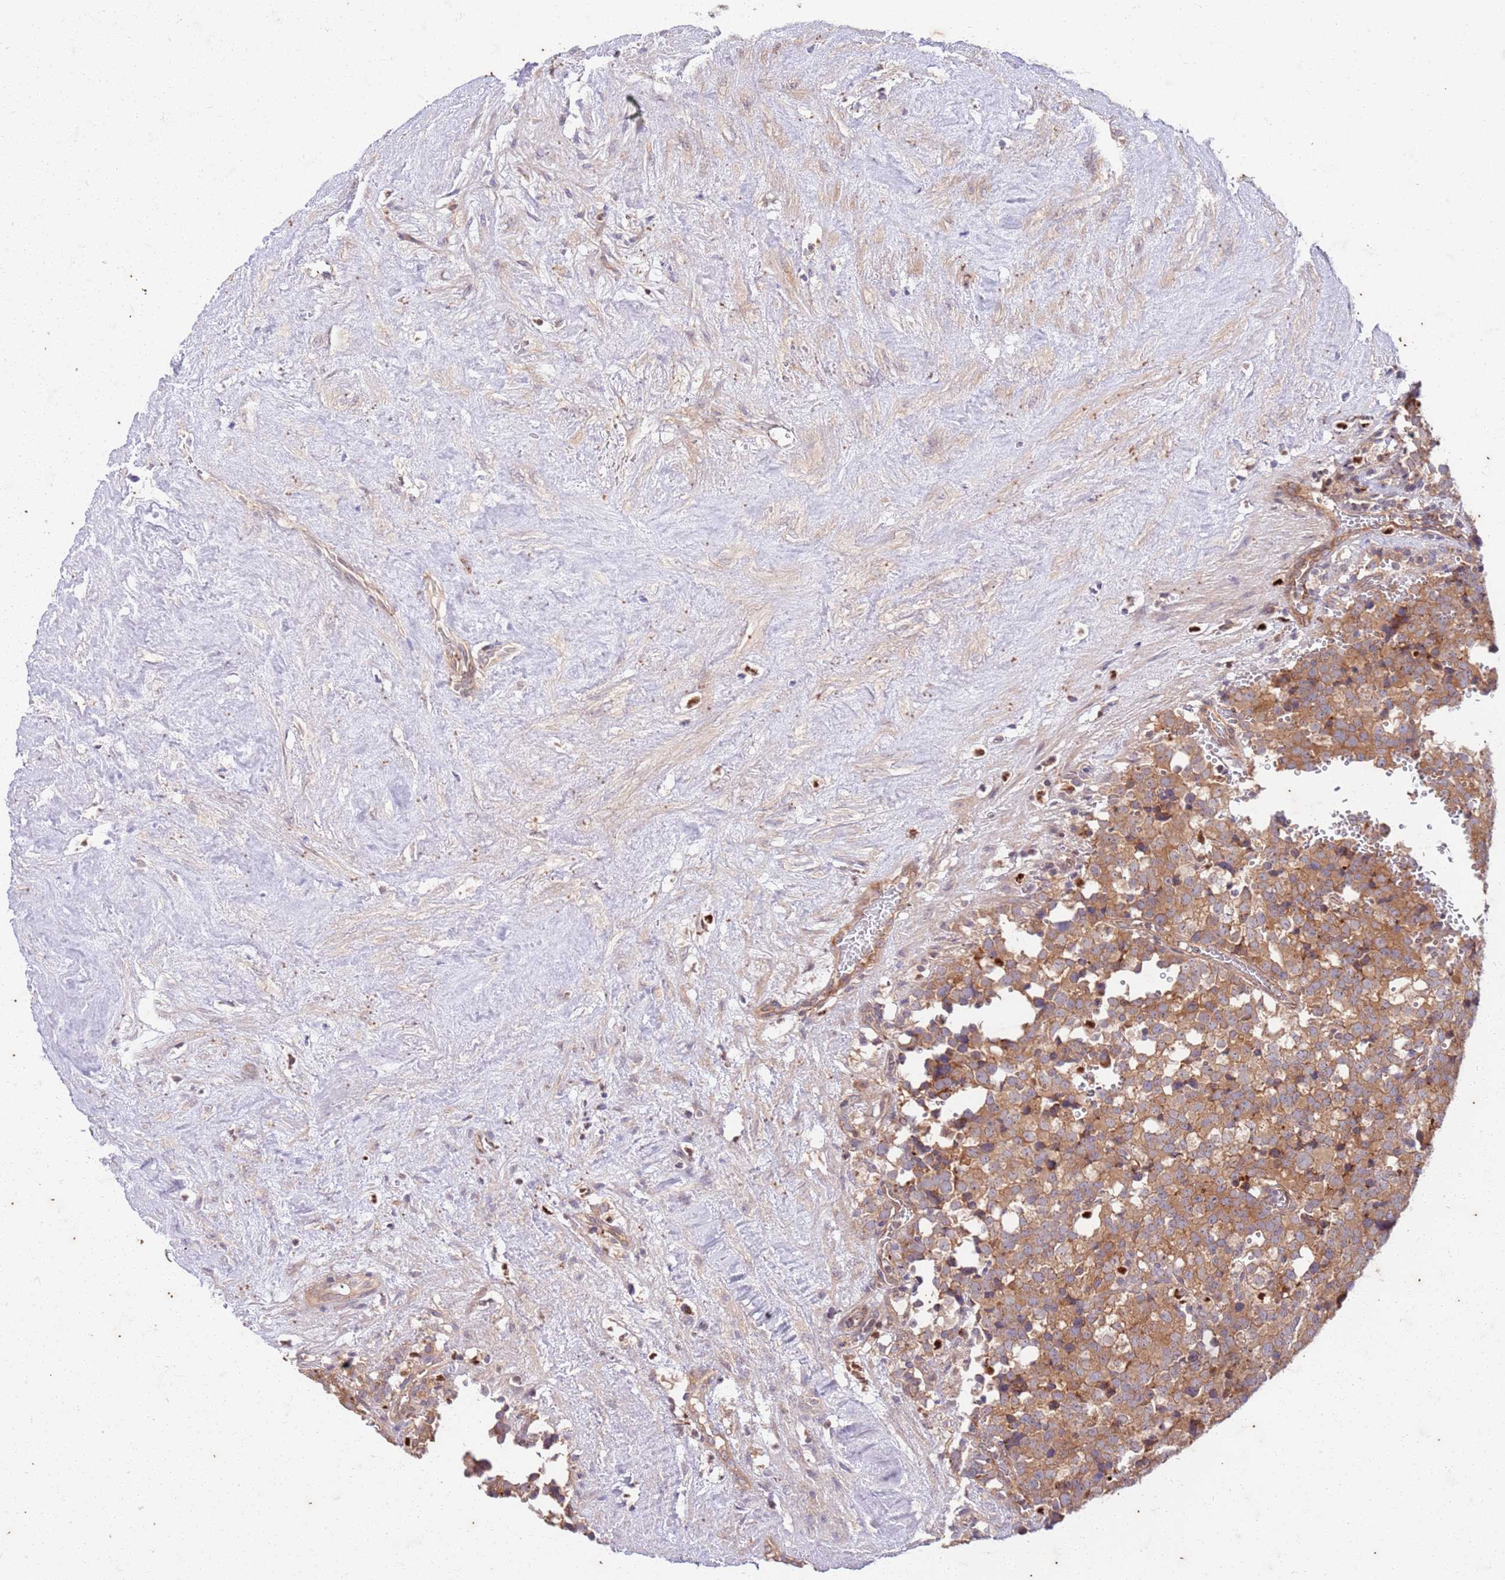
{"staining": {"intensity": "moderate", "quantity": ">75%", "location": "cytoplasmic/membranous"}, "tissue": "testis cancer", "cell_type": "Tumor cells", "image_type": "cancer", "snomed": [{"axis": "morphology", "description": "Seminoma, NOS"}, {"axis": "topography", "description": "Testis"}], "caption": "An immunohistochemistry histopathology image of neoplastic tissue is shown. Protein staining in brown highlights moderate cytoplasmic/membranous positivity in testis cancer within tumor cells.", "gene": "OSBP", "patient": {"sex": "male", "age": 71}}